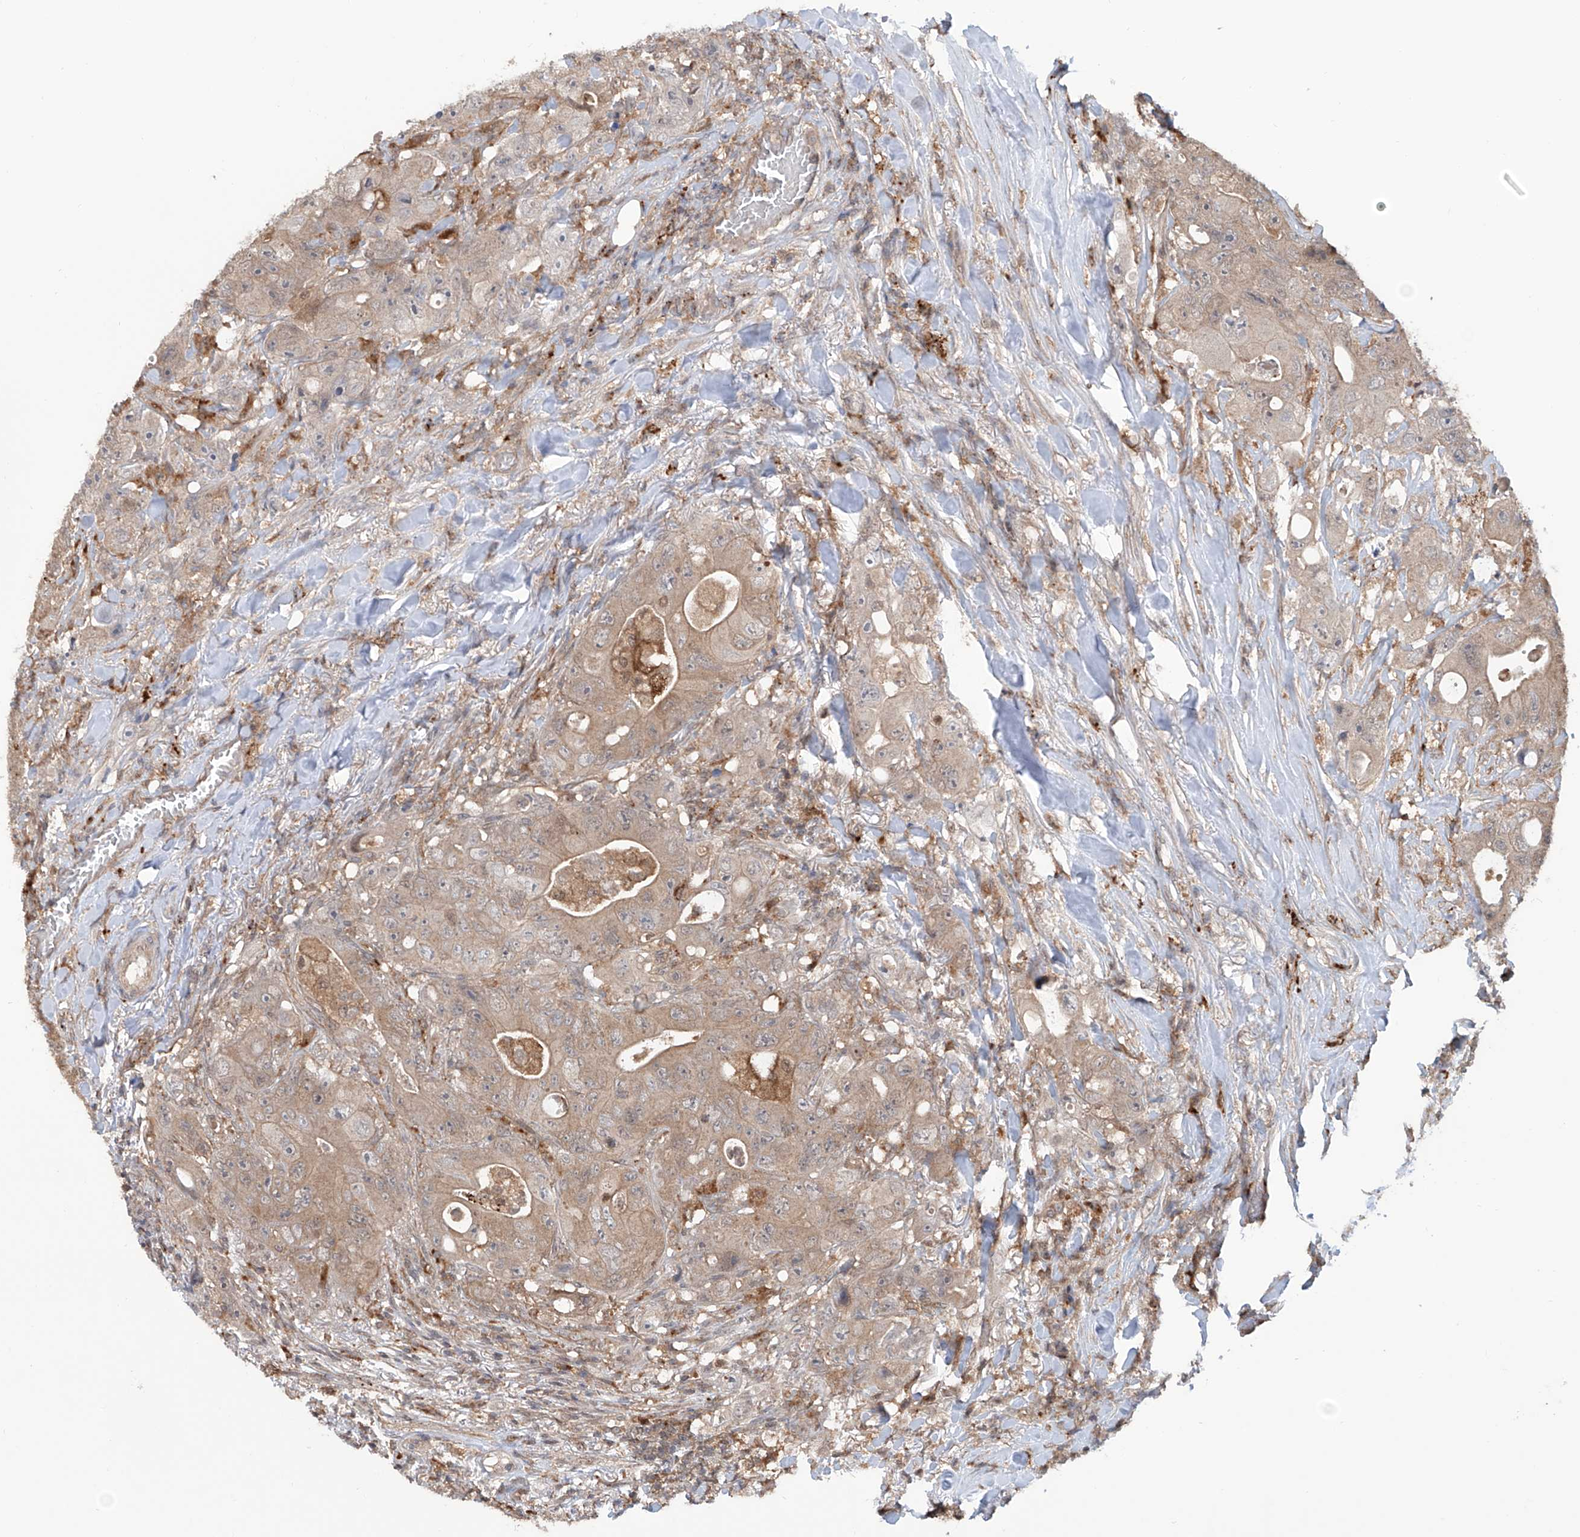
{"staining": {"intensity": "weak", "quantity": "25%-75%", "location": "cytoplasmic/membranous"}, "tissue": "colorectal cancer", "cell_type": "Tumor cells", "image_type": "cancer", "snomed": [{"axis": "morphology", "description": "Adenocarcinoma, NOS"}, {"axis": "topography", "description": "Colon"}], "caption": "DAB (3,3'-diaminobenzidine) immunohistochemical staining of human colorectal cancer reveals weak cytoplasmic/membranous protein expression in about 25%-75% of tumor cells. The protein of interest is shown in brown color, while the nuclei are stained blue.", "gene": "HOXC8", "patient": {"sex": "female", "age": 46}}